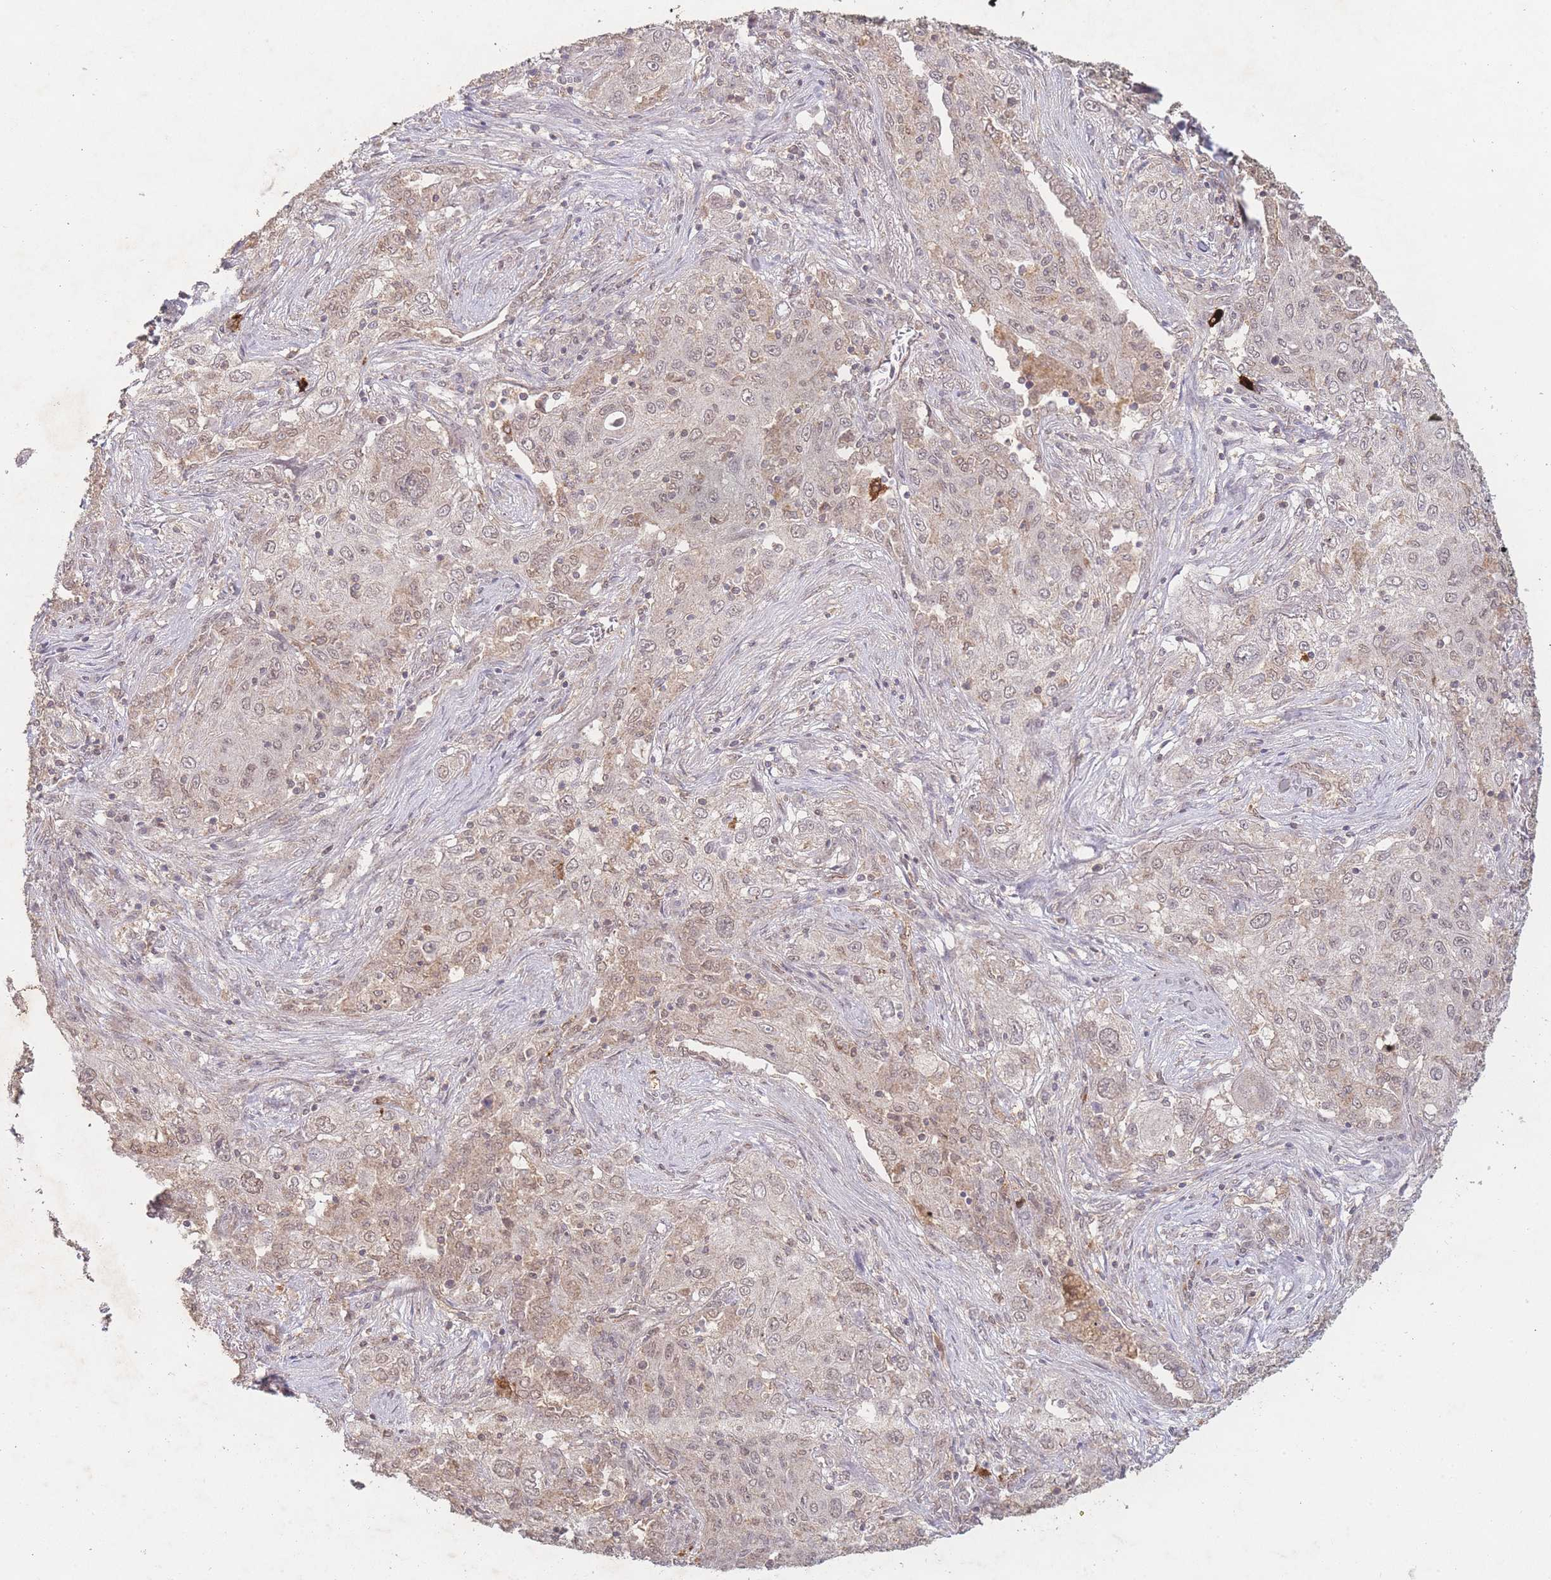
{"staining": {"intensity": "weak", "quantity": ">75%", "location": "nuclear"}, "tissue": "lung cancer", "cell_type": "Tumor cells", "image_type": "cancer", "snomed": [{"axis": "morphology", "description": "Squamous cell carcinoma, NOS"}, {"axis": "topography", "description": "Lung"}], "caption": "Weak nuclear protein staining is present in approximately >75% of tumor cells in squamous cell carcinoma (lung). The staining was performed using DAB (3,3'-diaminobenzidine), with brown indicating positive protein expression. Nuclei are stained blue with hematoxylin.", "gene": "RNF144B", "patient": {"sex": "female", "age": 69}}